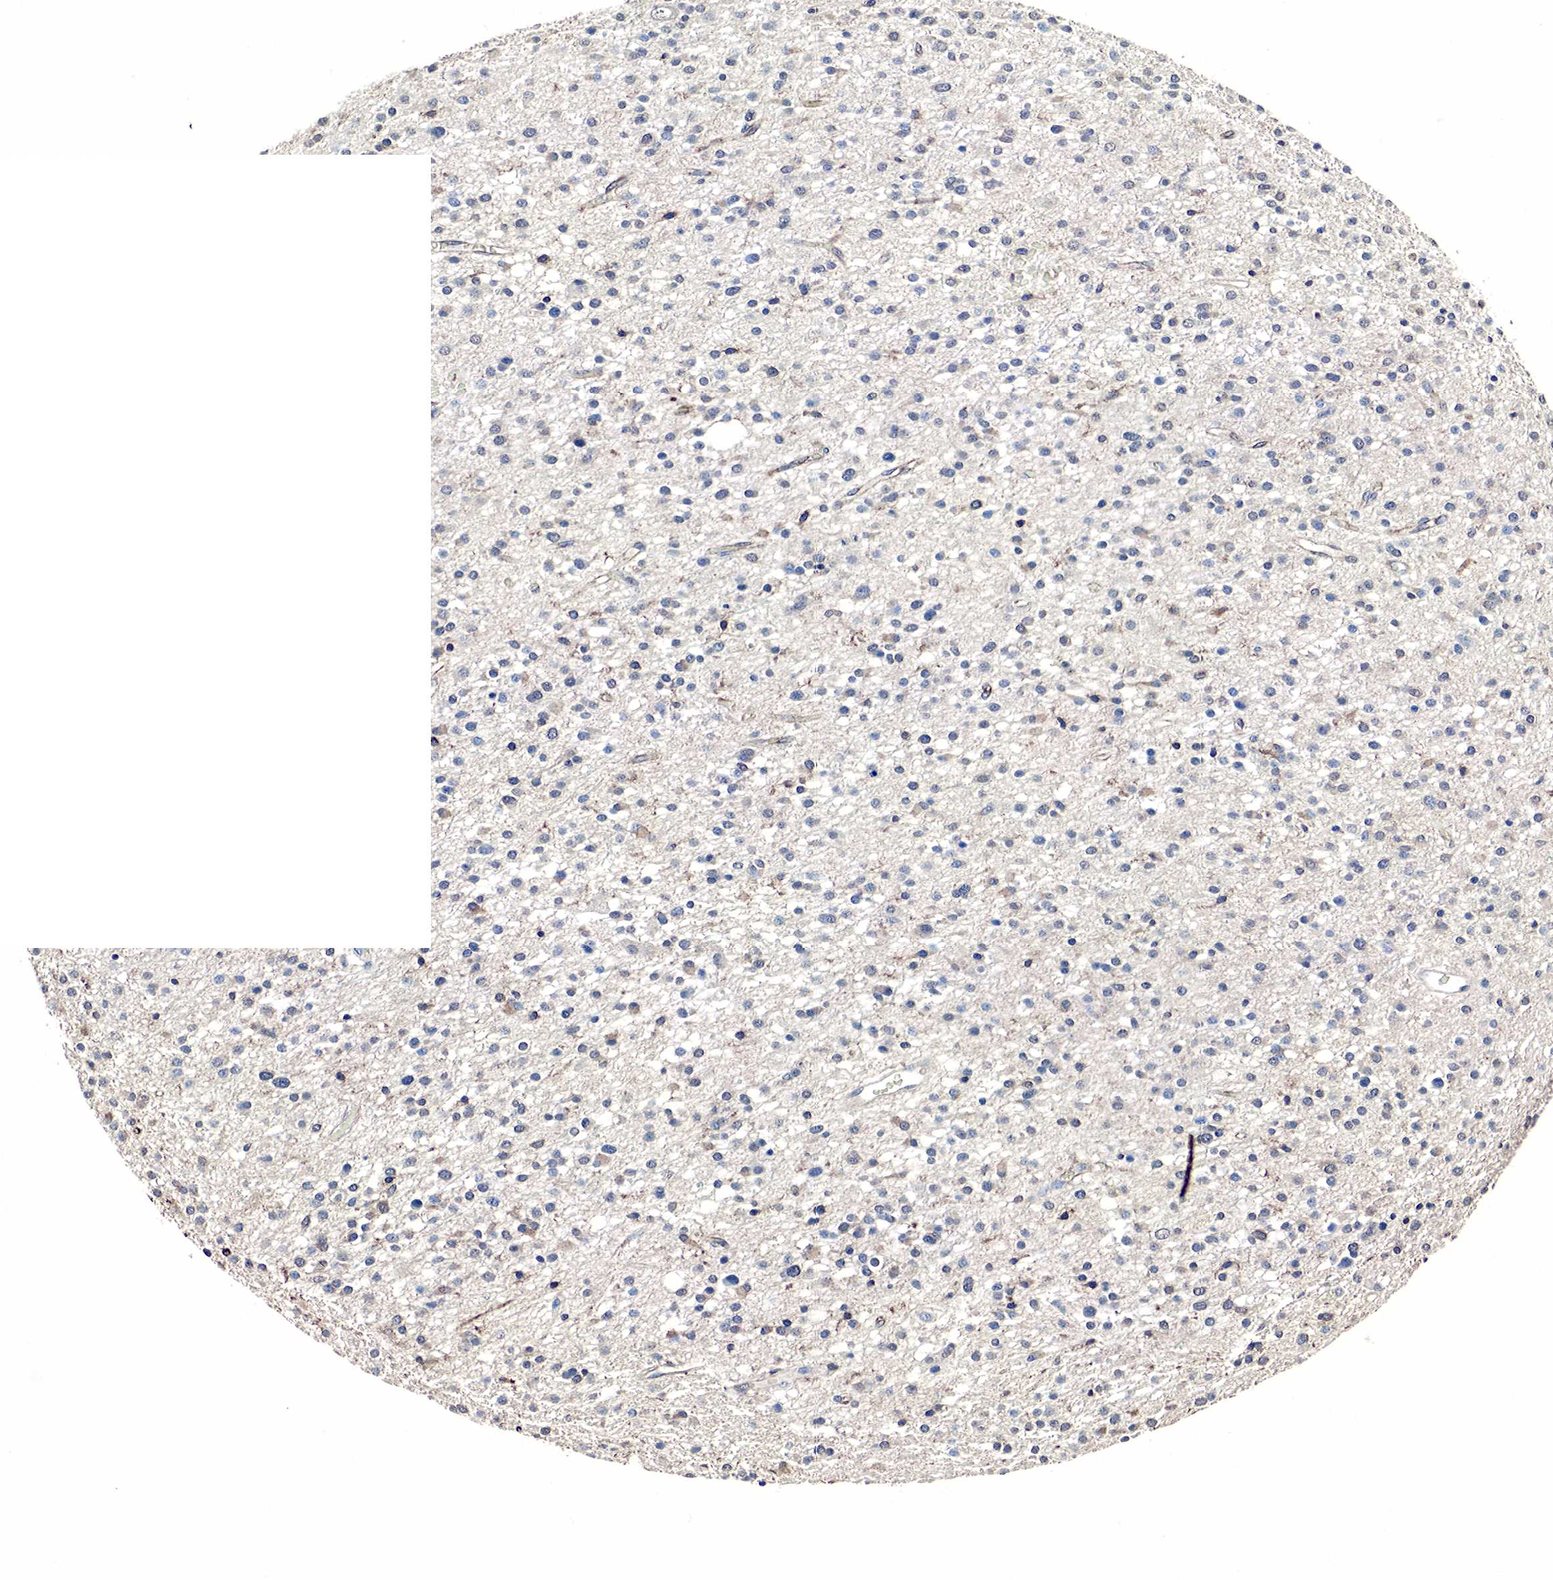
{"staining": {"intensity": "negative", "quantity": "none", "location": "none"}, "tissue": "glioma", "cell_type": "Tumor cells", "image_type": "cancer", "snomed": [{"axis": "morphology", "description": "Glioma, malignant, Low grade"}, {"axis": "topography", "description": "Brain"}], "caption": "An IHC histopathology image of glioma is shown. There is no staining in tumor cells of glioma. The staining was performed using DAB (3,3'-diaminobenzidine) to visualize the protein expression in brown, while the nuclei were stained in blue with hematoxylin (Magnification: 20x).", "gene": "SPIN1", "patient": {"sex": "female", "age": 36}}